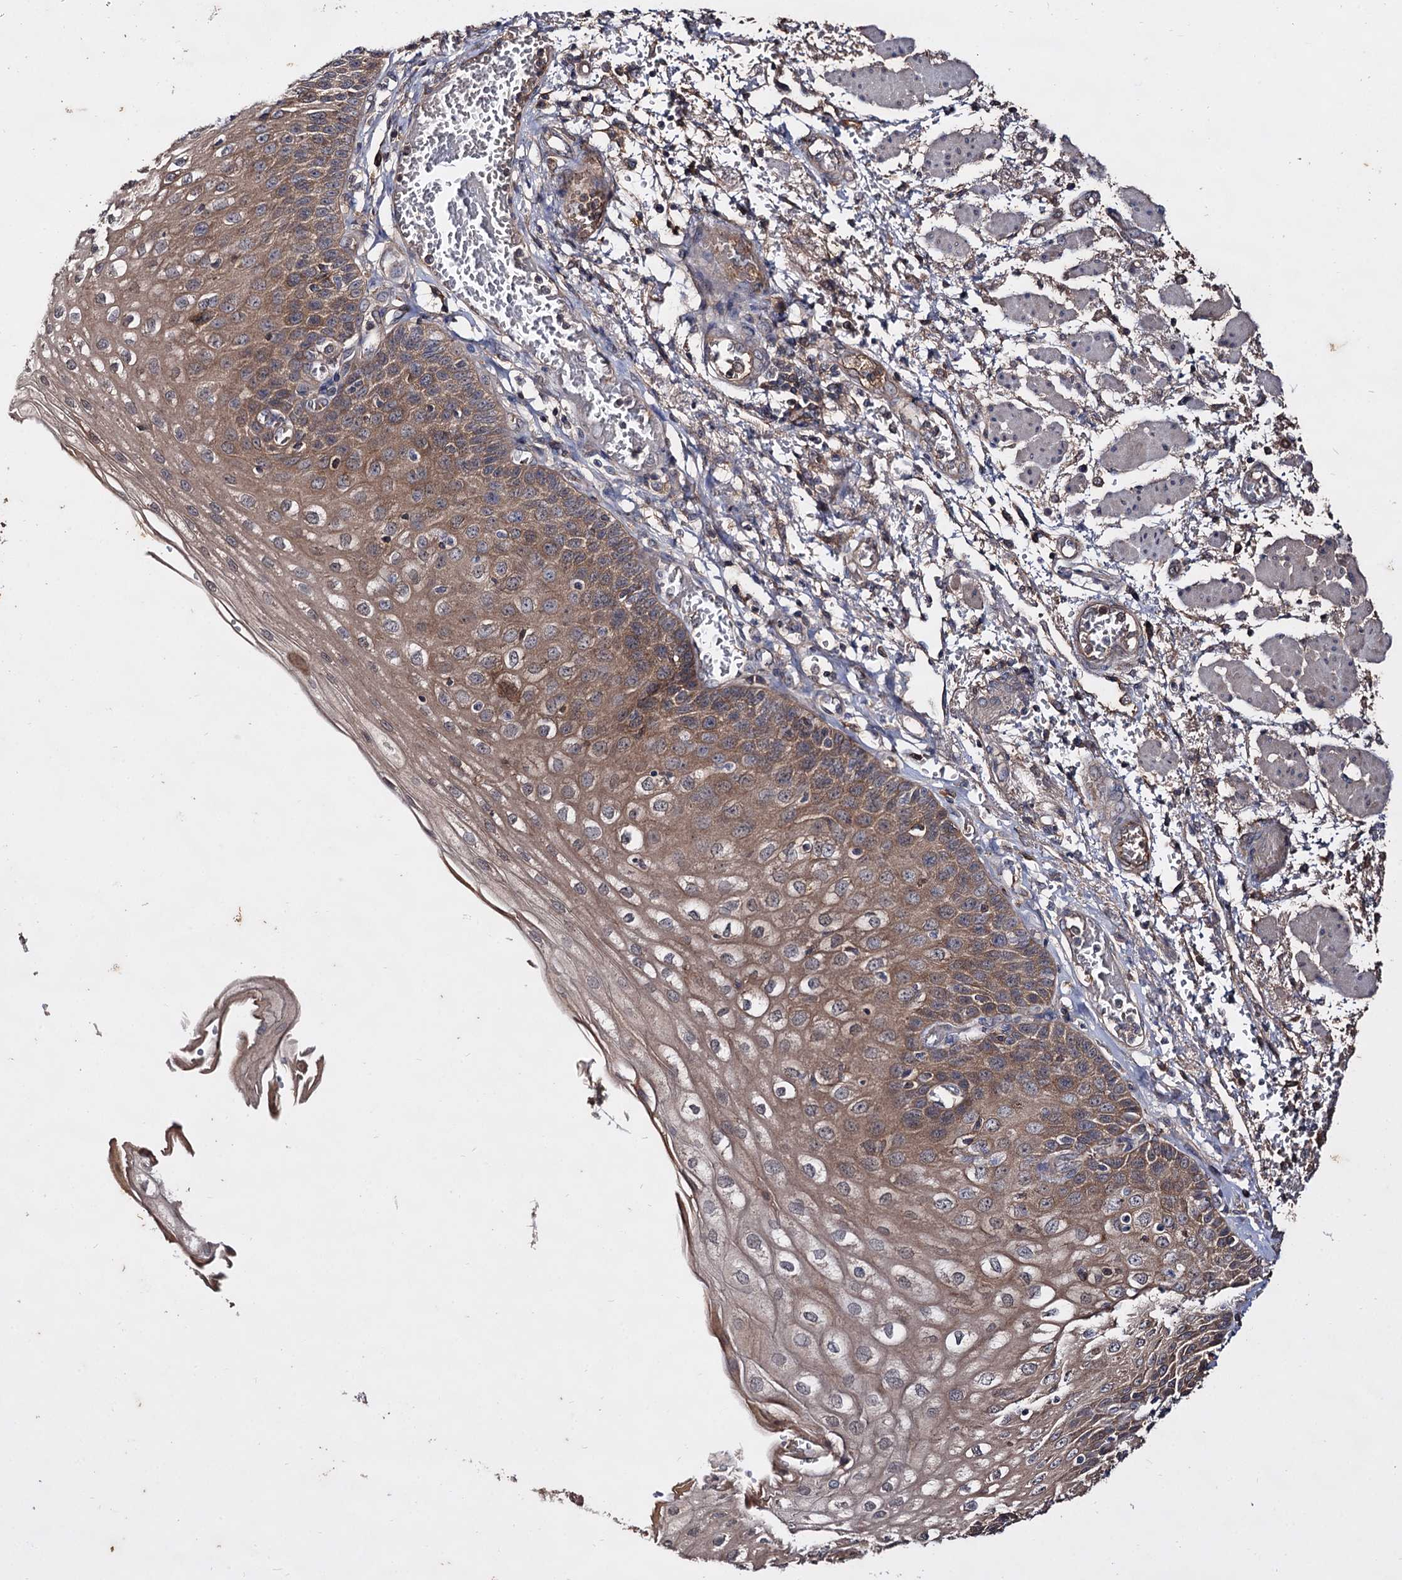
{"staining": {"intensity": "moderate", "quantity": ">75%", "location": "cytoplasmic/membranous"}, "tissue": "esophagus", "cell_type": "Squamous epithelial cells", "image_type": "normal", "snomed": [{"axis": "morphology", "description": "Normal tissue, NOS"}, {"axis": "topography", "description": "Esophagus"}], "caption": "Squamous epithelial cells show moderate cytoplasmic/membranous positivity in approximately >75% of cells in unremarkable esophagus. Using DAB (brown) and hematoxylin (blue) stains, captured at high magnification using brightfield microscopy.", "gene": "ARFIP2", "patient": {"sex": "male", "age": 81}}